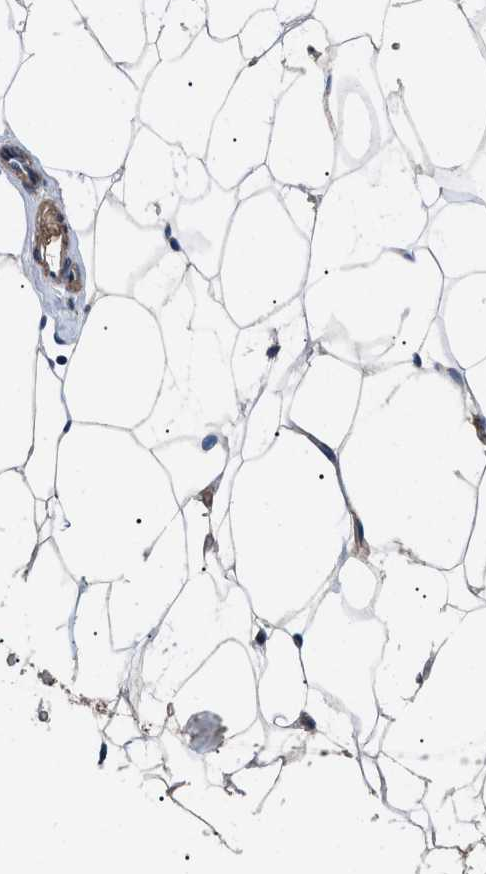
{"staining": {"intensity": "weak", "quantity": "25%-75%", "location": "cytoplasmic/membranous"}, "tissue": "adipose tissue", "cell_type": "Adipocytes", "image_type": "normal", "snomed": [{"axis": "morphology", "description": "Normal tissue, NOS"}, {"axis": "topography", "description": "Breast"}, {"axis": "topography", "description": "Soft tissue"}], "caption": "About 25%-75% of adipocytes in normal adipose tissue reveal weak cytoplasmic/membranous protein staining as visualized by brown immunohistochemical staining.", "gene": "MYO10", "patient": {"sex": "female", "age": 75}}